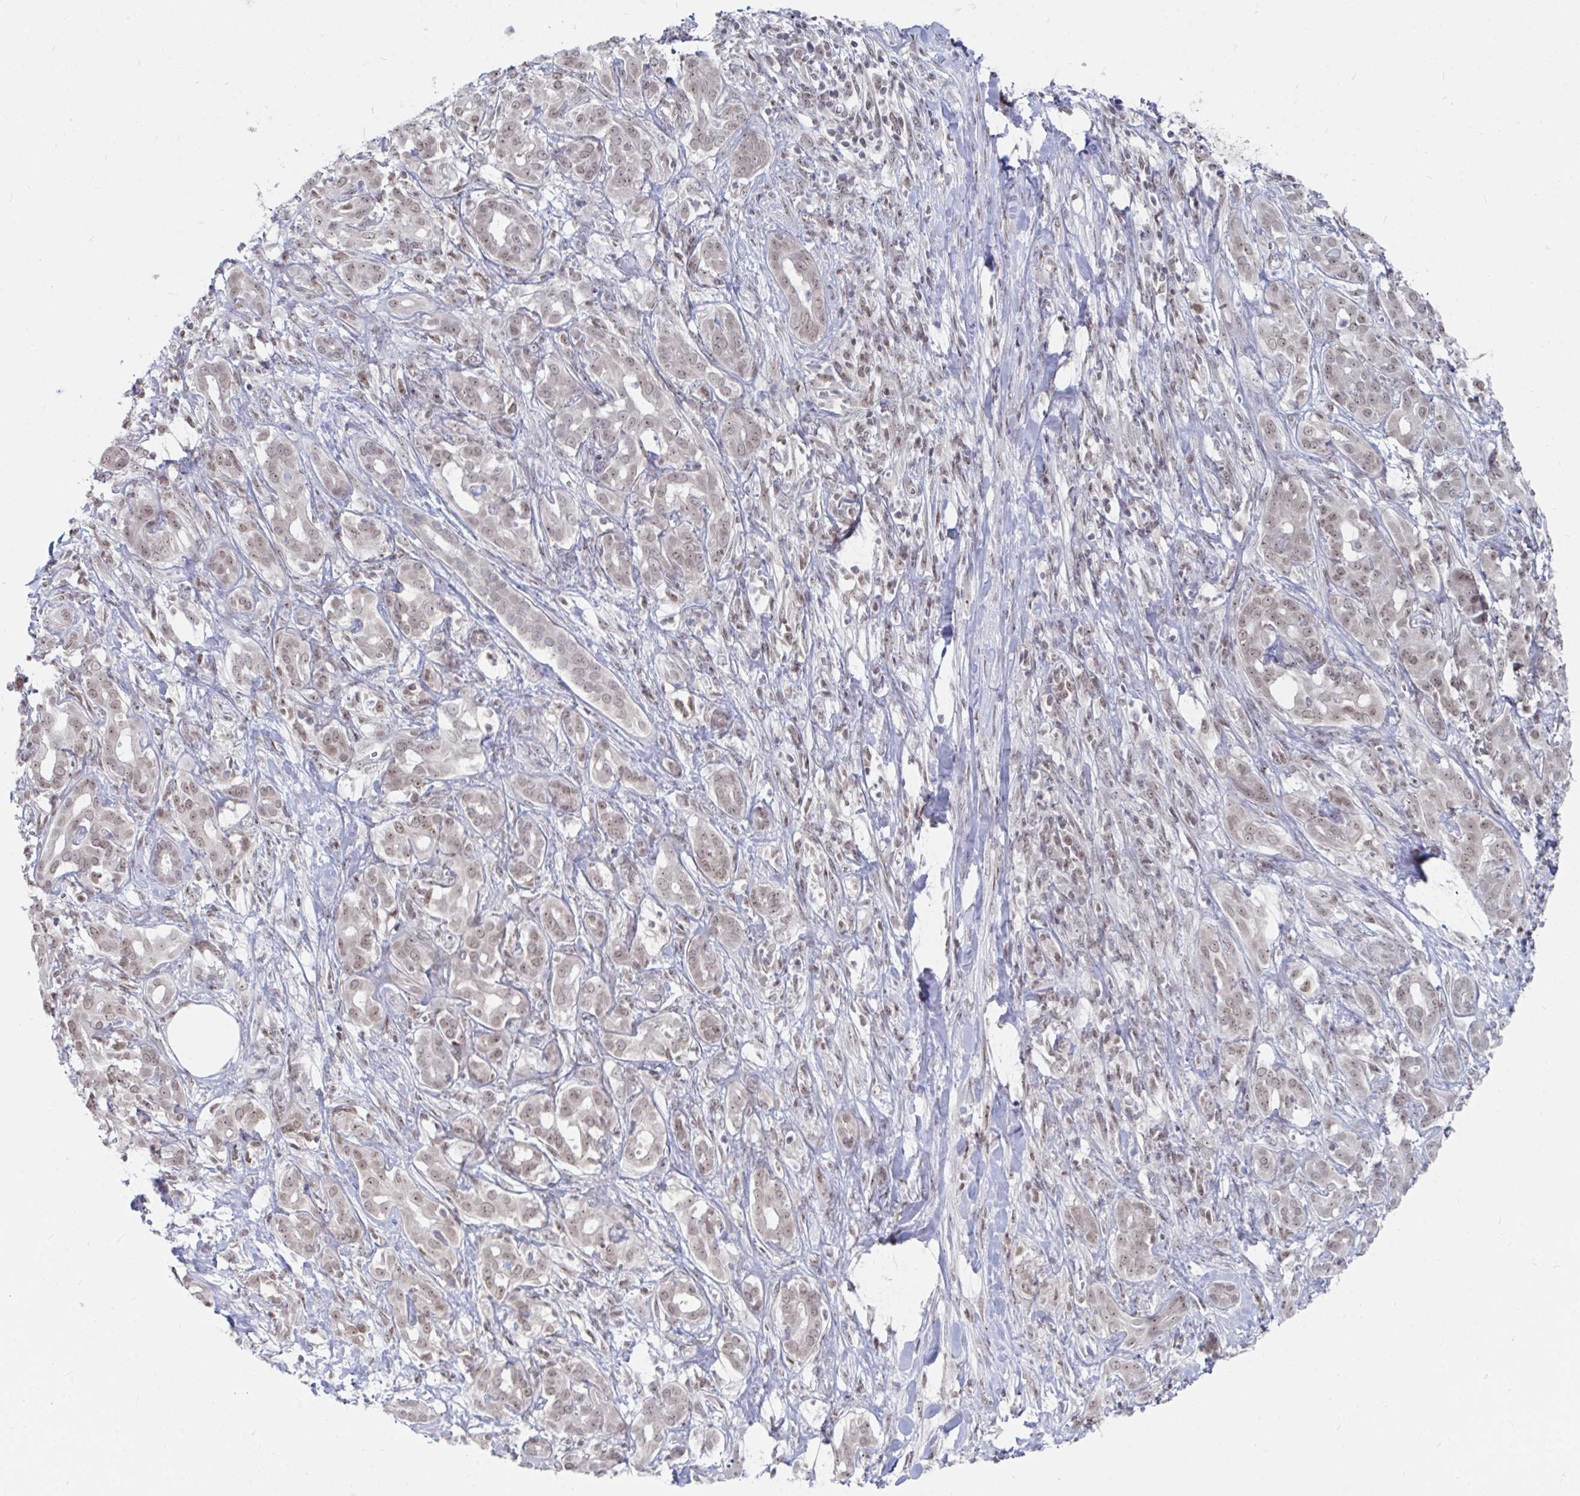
{"staining": {"intensity": "weak", "quantity": ">75%", "location": "nuclear"}, "tissue": "pancreatic cancer", "cell_type": "Tumor cells", "image_type": "cancer", "snomed": [{"axis": "morphology", "description": "Adenocarcinoma, NOS"}, {"axis": "topography", "description": "Pancreas"}], "caption": "This photomicrograph displays immunohistochemistry (IHC) staining of pancreatic cancer (adenocarcinoma), with low weak nuclear expression in approximately >75% of tumor cells.", "gene": "TRIP12", "patient": {"sex": "male", "age": 61}}